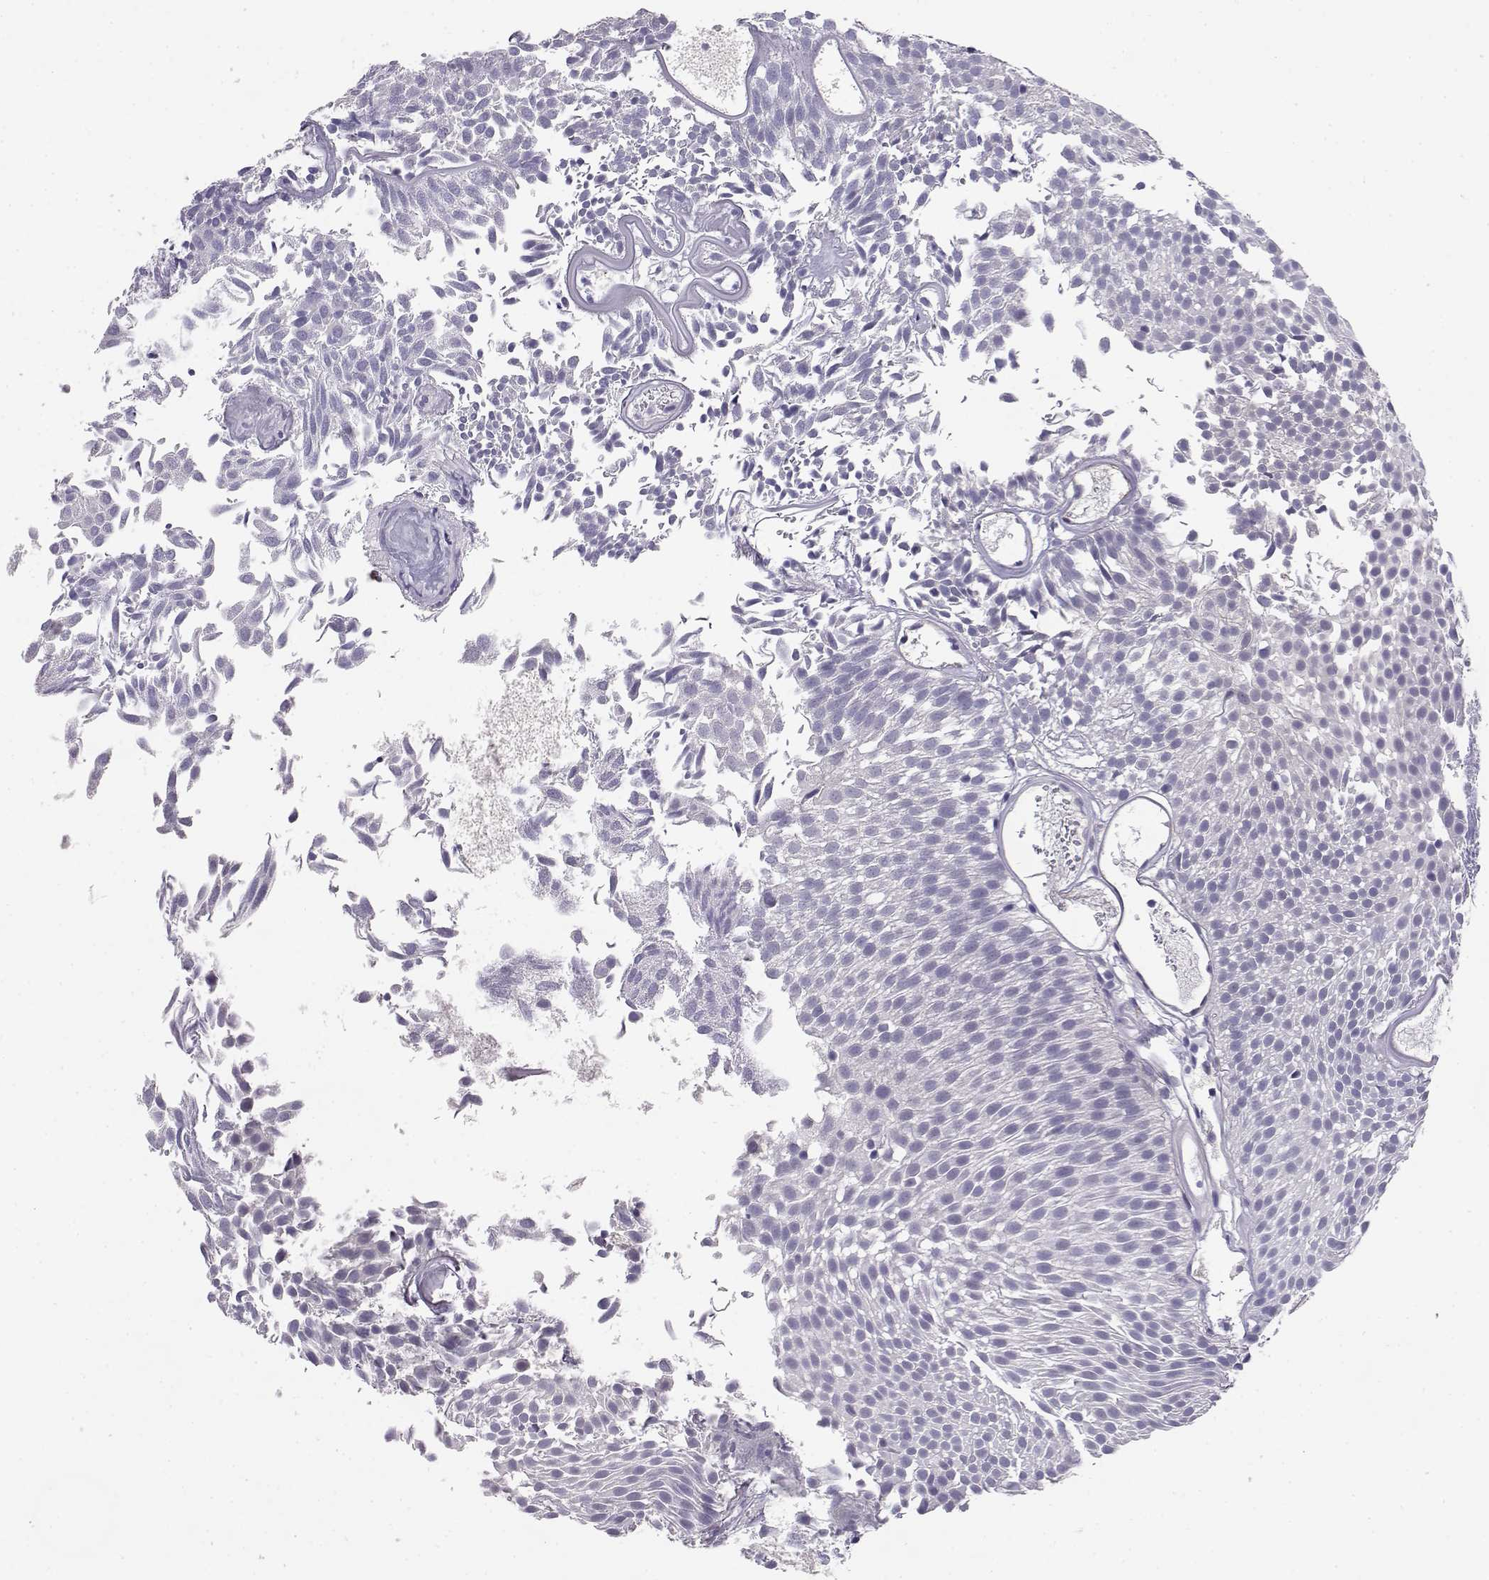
{"staining": {"intensity": "negative", "quantity": "none", "location": "none"}, "tissue": "urothelial cancer", "cell_type": "Tumor cells", "image_type": "cancer", "snomed": [{"axis": "morphology", "description": "Urothelial carcinoma, Low grade"}, {"axis": "topography", "description": "Urinary bladder"}], "caption": "Immunohistochemistry image of neoplastic tissue: low-grade urothelial carcinoma stained with DAB reveals no significant protein positivity in tumor cells.", "gene": "ENDOU", "patient": {"sex": "male", "age": 52}}